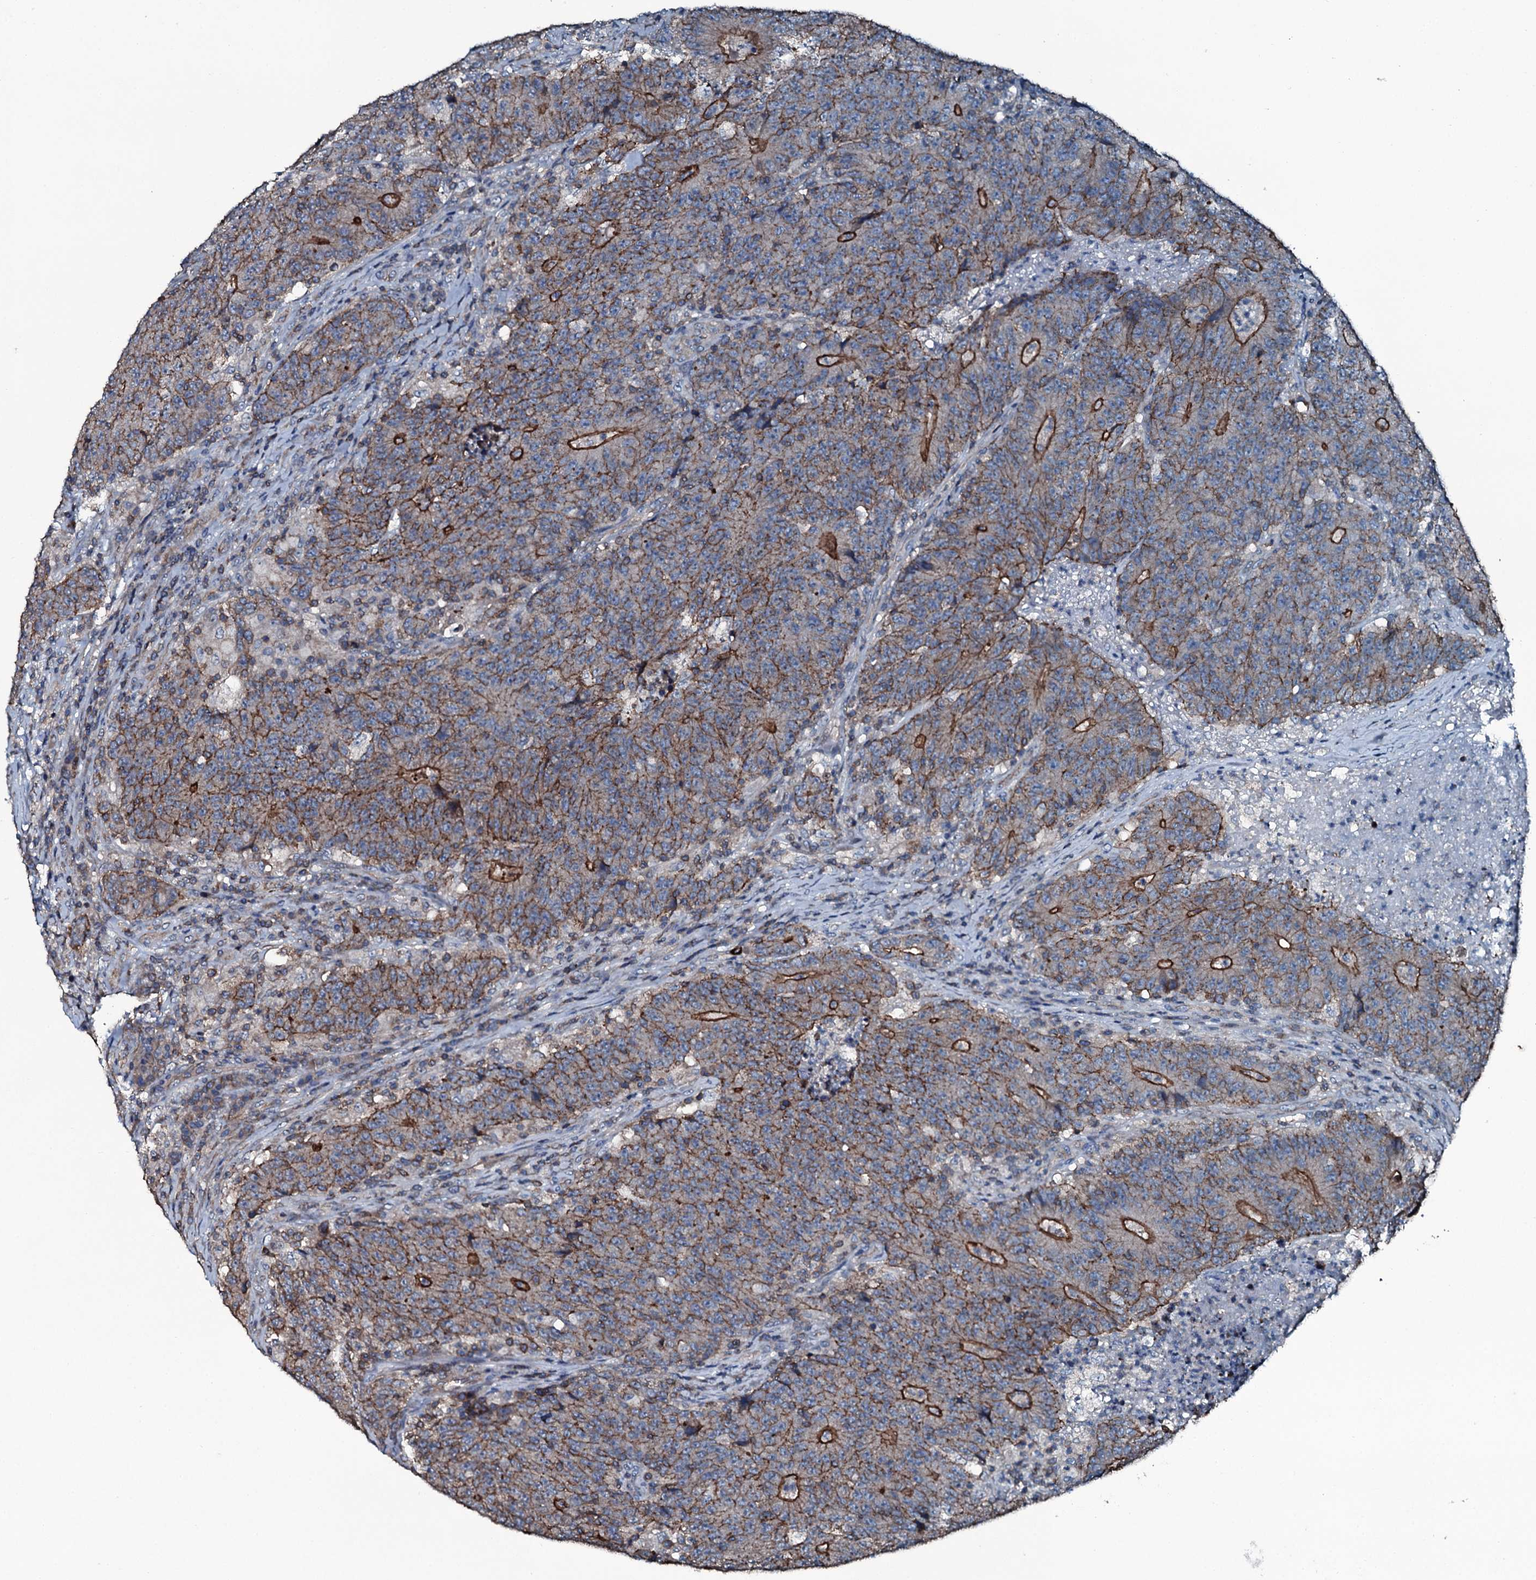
{"staining": {"intensity": "moderate", "quantity": "25%-75%", "location": "cytoplasmic/membranous"}, "tissue": "colorectal cancer", "cell_type": "Tumor cells", "image_type": "cancer", "snomed": [{"axis": "morphology", "description": "Adenocarcinoma, NOS"}, {"axis": "topography", "description": "Colon"}], "caption": "Approximately 25%-75% of tumor cells in human colorectal cancer display moderate cytoplasmic/membranous protein expression as visualized by brown immunohistochemical staining.", "gene": "SLC25A38", "patient": {"sex": "female", "age": 75}}